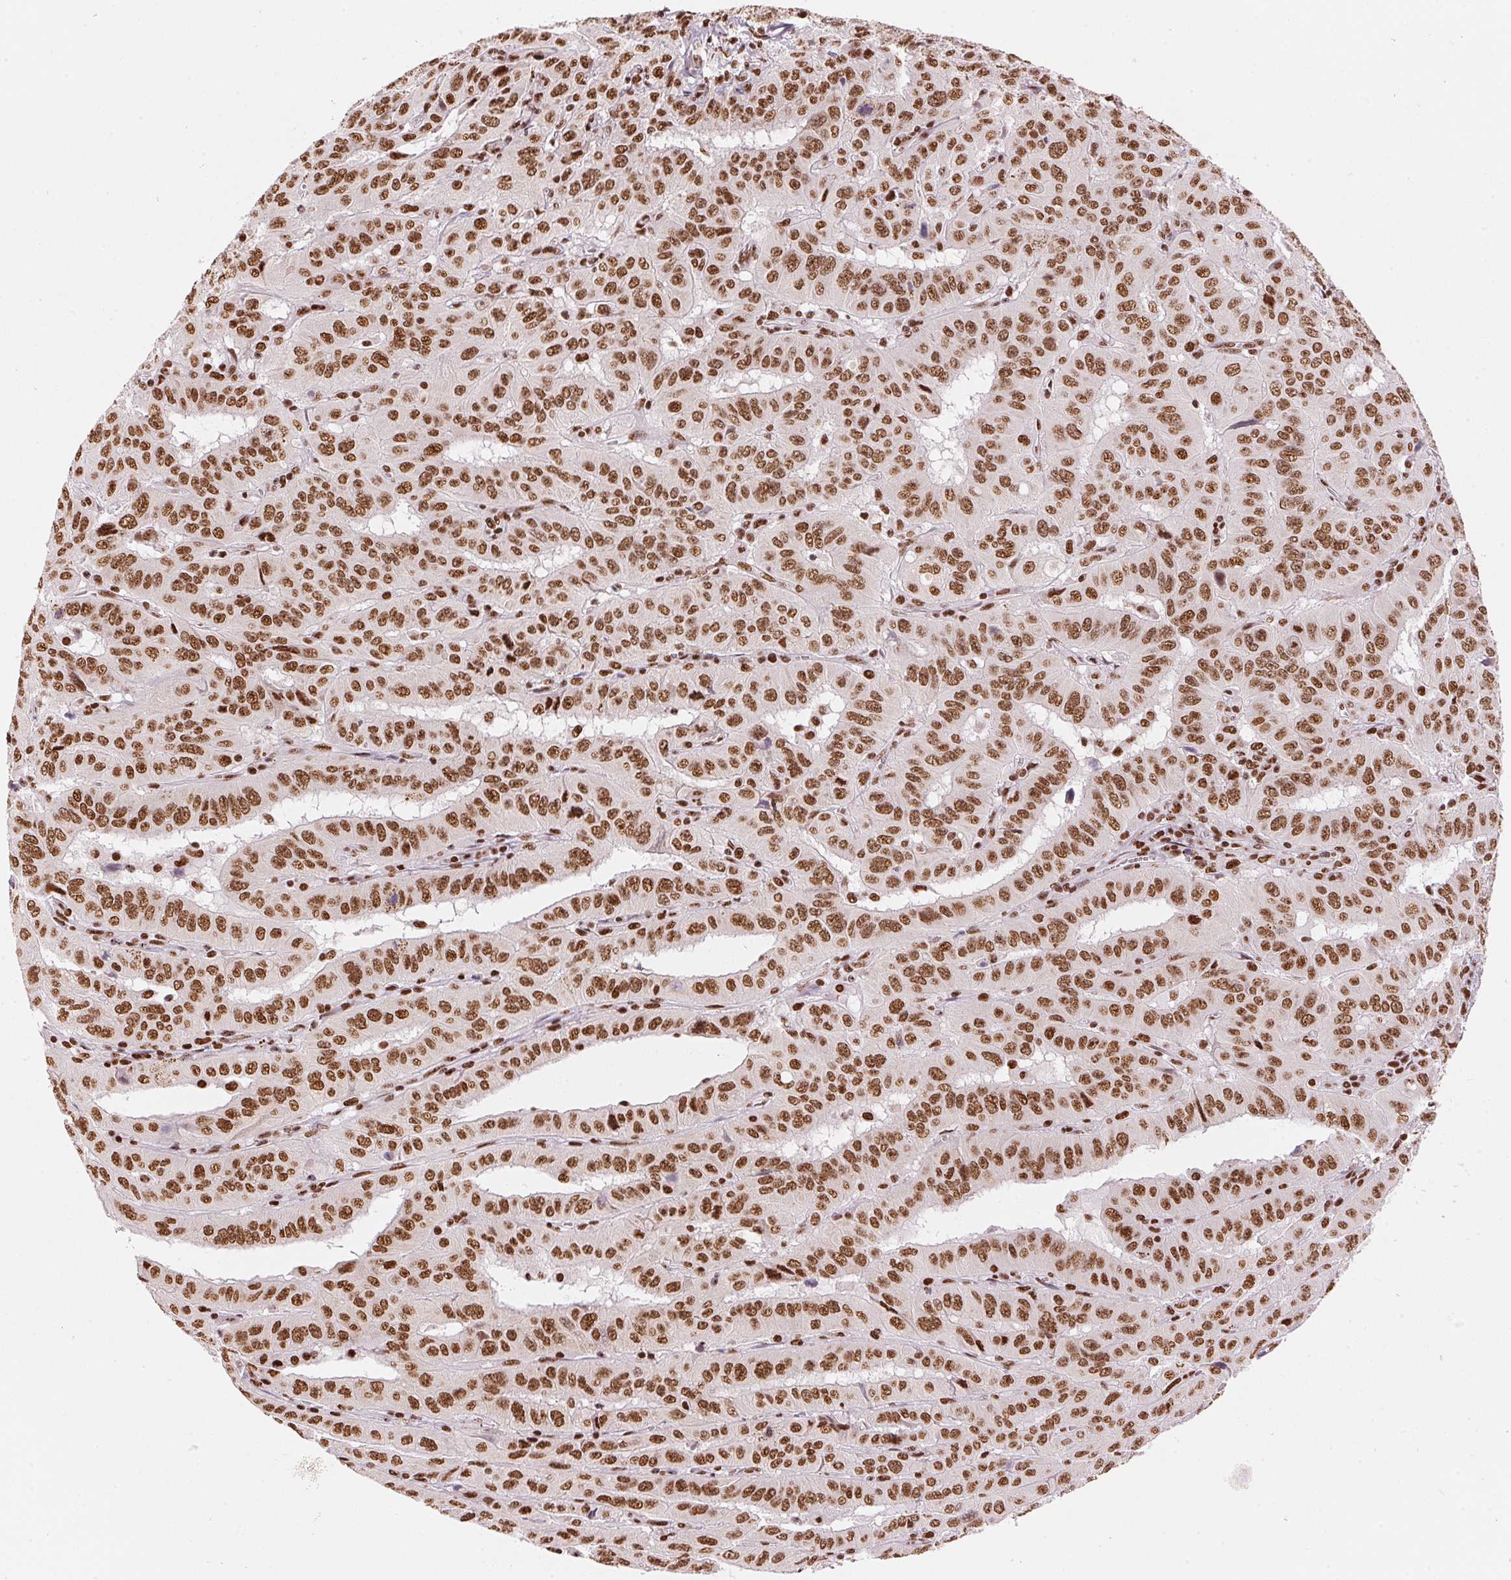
{"staining": {"intensity": "strong", "quantity": ">75%", "location": "nuclear"}, "tissue": "pancreatic cancer", "cell_type": "Tumor cells", "image_type": "cancer", "snomed": [{"axis": "morphology", "description": "Adenocarcinoma, NOS"}, {"axis": "topography", "description": "Pancreas"}], "caption": "Protein analysis of pancreatic cancer tissue shows strong nuclear staining in about >75% of tumor cells.", "gene": "NXF1", "patient": {"sex": "male", "age": 63}}